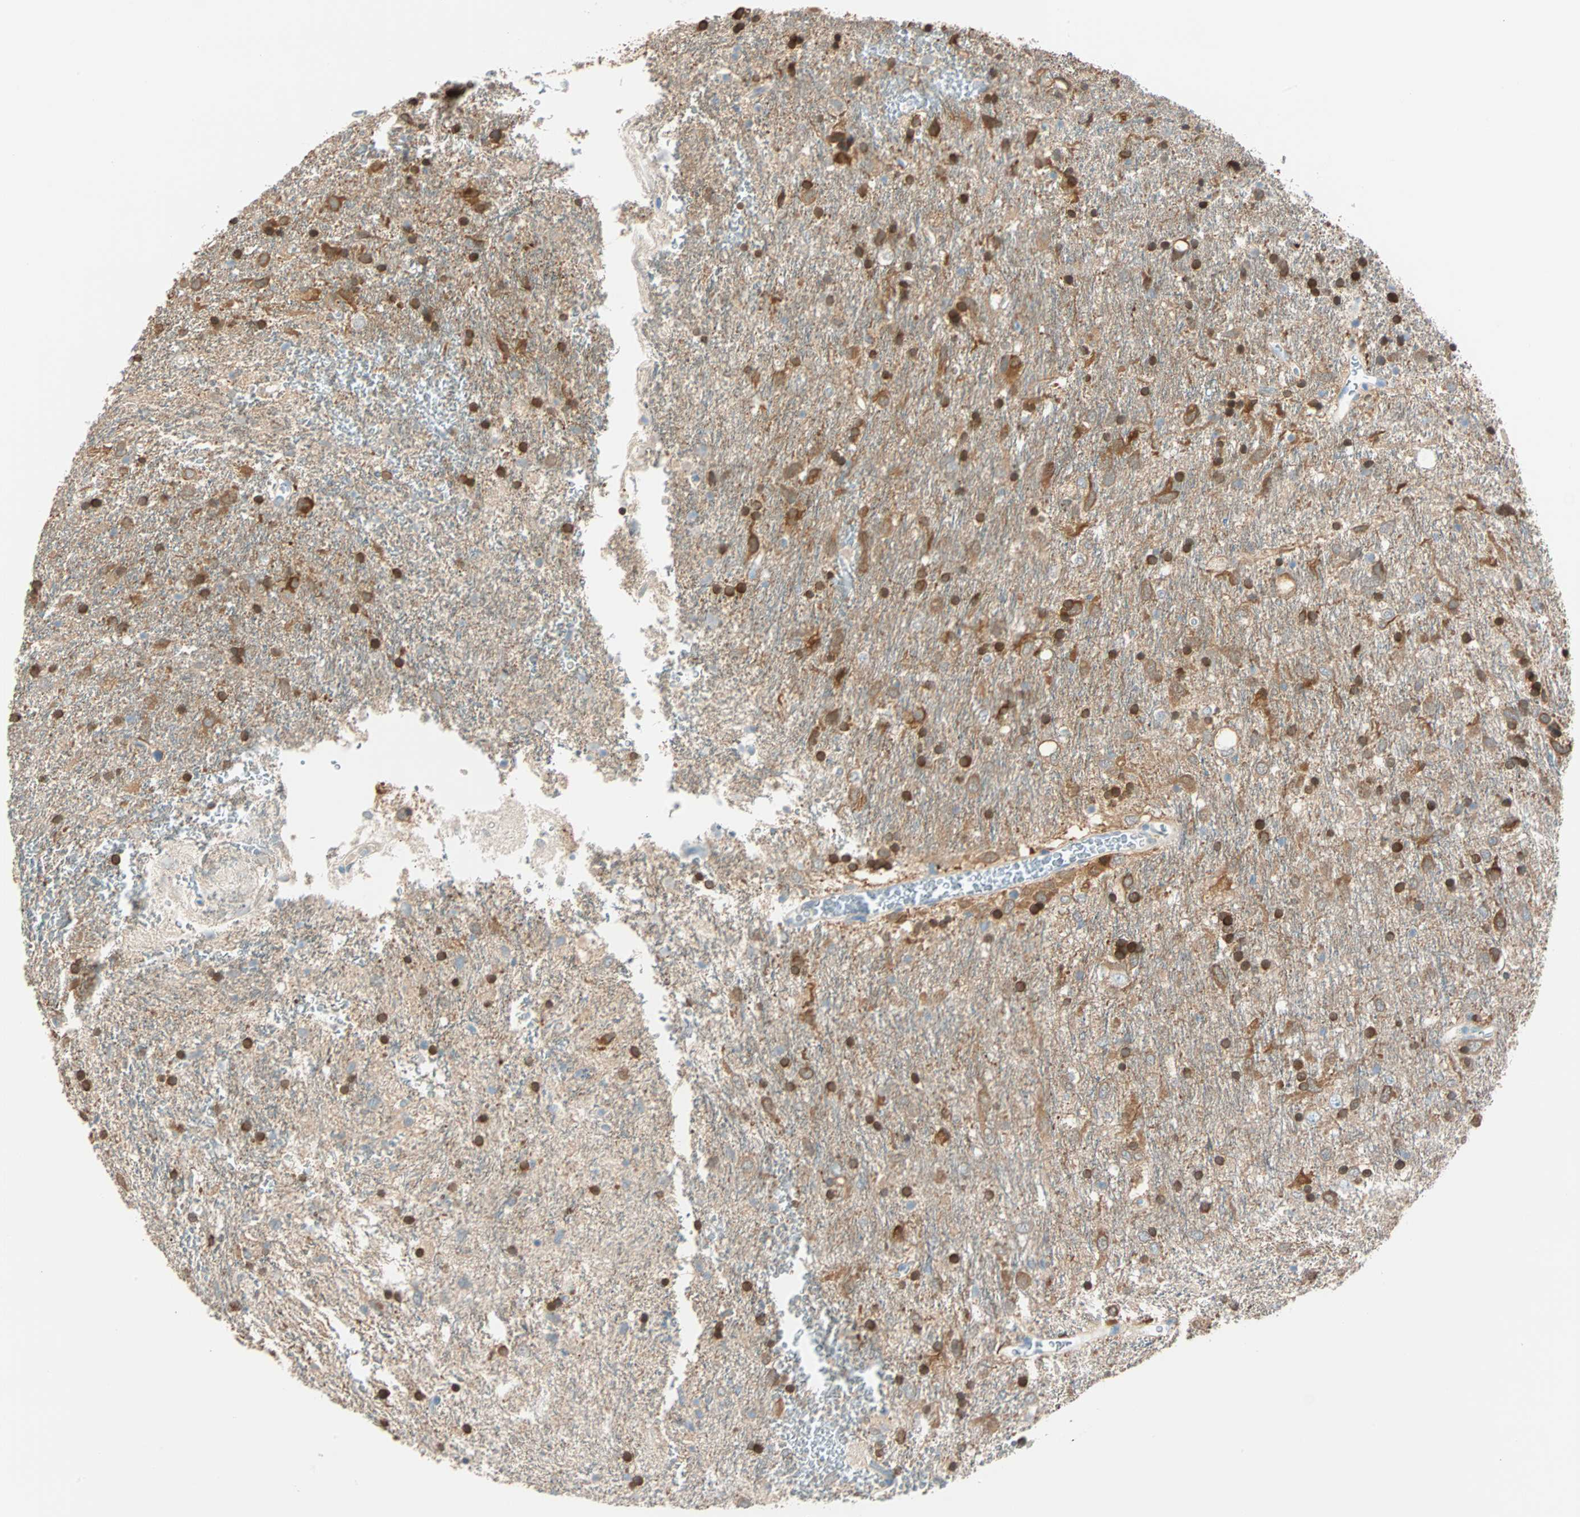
{"staining": {"intensity": "strong", "quantity": "25%-75%", "location": "cytoplasmic/membranous"}, "tissue": "glioma", "cell_type": "Tumor cells", "image_type": "cancer", "snomed": [{"axis": "morphology", "description": "Normal tissue, NOS"}, {"axis": "morphology", "description": "Glioma, malignant, High grade"}, {"axis": "topography", "description": "Cerebral cortex"}], "caption": "Brown immunohistochemical staining in human malignant glioma (high-grade) demonstrates strong cytoplasmic/membranous staining in about 25%-75% of tumor cells. The protein of interest is shown in brown color, while the nuclei are stained blue.", "gene": "ATF6", "patient": {"sex": "male", "age": 56}}